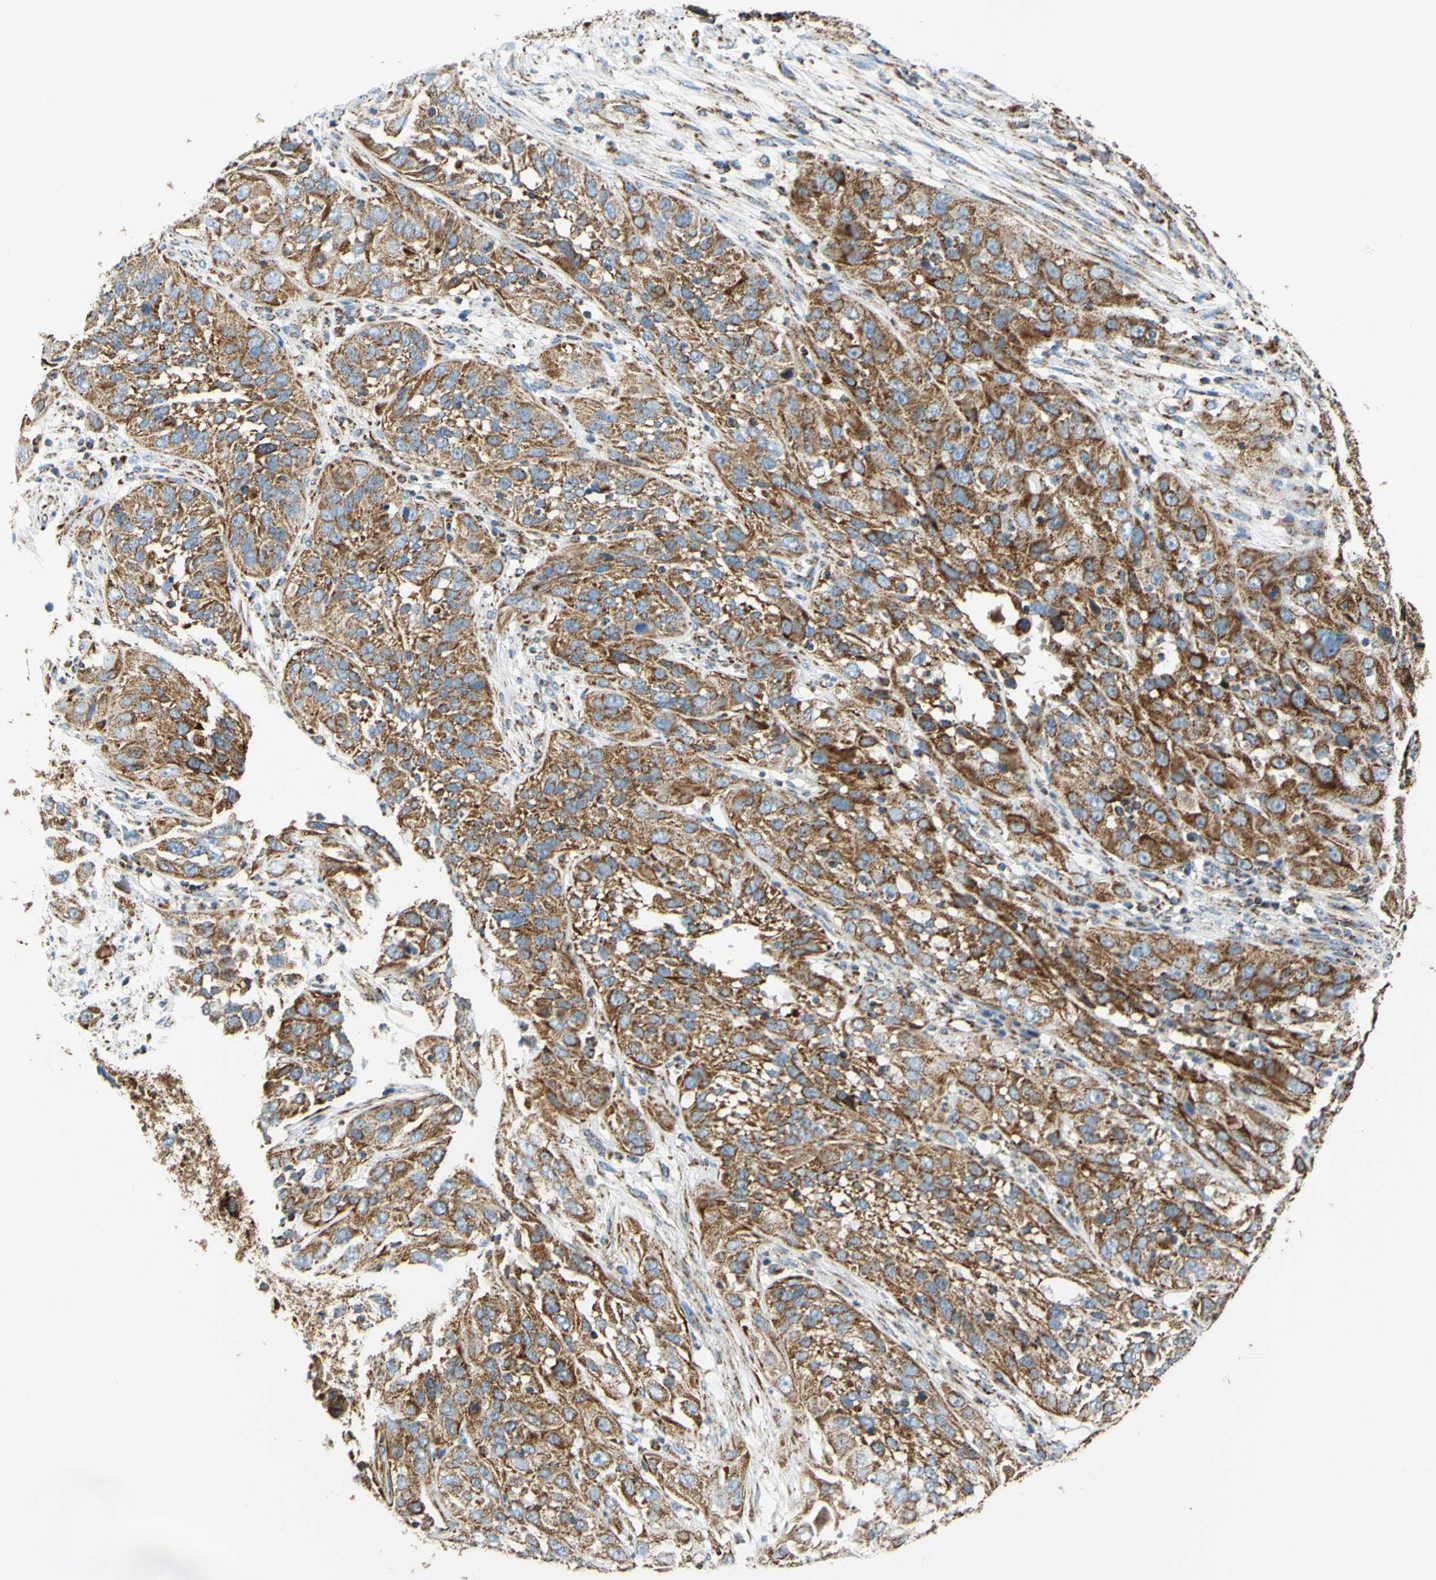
{"staining": {"intensity": "moderate", "quantity": ">75%", "location": "cytoplasmic/membranous"}, "tissue": "cervical cancer", "cell_type": "Tumor cells", "image_type": "cancer", "snomed": [{"axis": "morphology", "description": "Squamous cell carcinoma, NOS"}, {"axis": "topography", "description": "Cervix"}], "caption": "This image demonstrates immunohistochemistry staining of cervical cancer, with medium moderate cytoplasmic/membranous staining in approximately >75% of tumor cells.", "gene": "MAVS", "patient": {"sex": "female", "age": 32}}